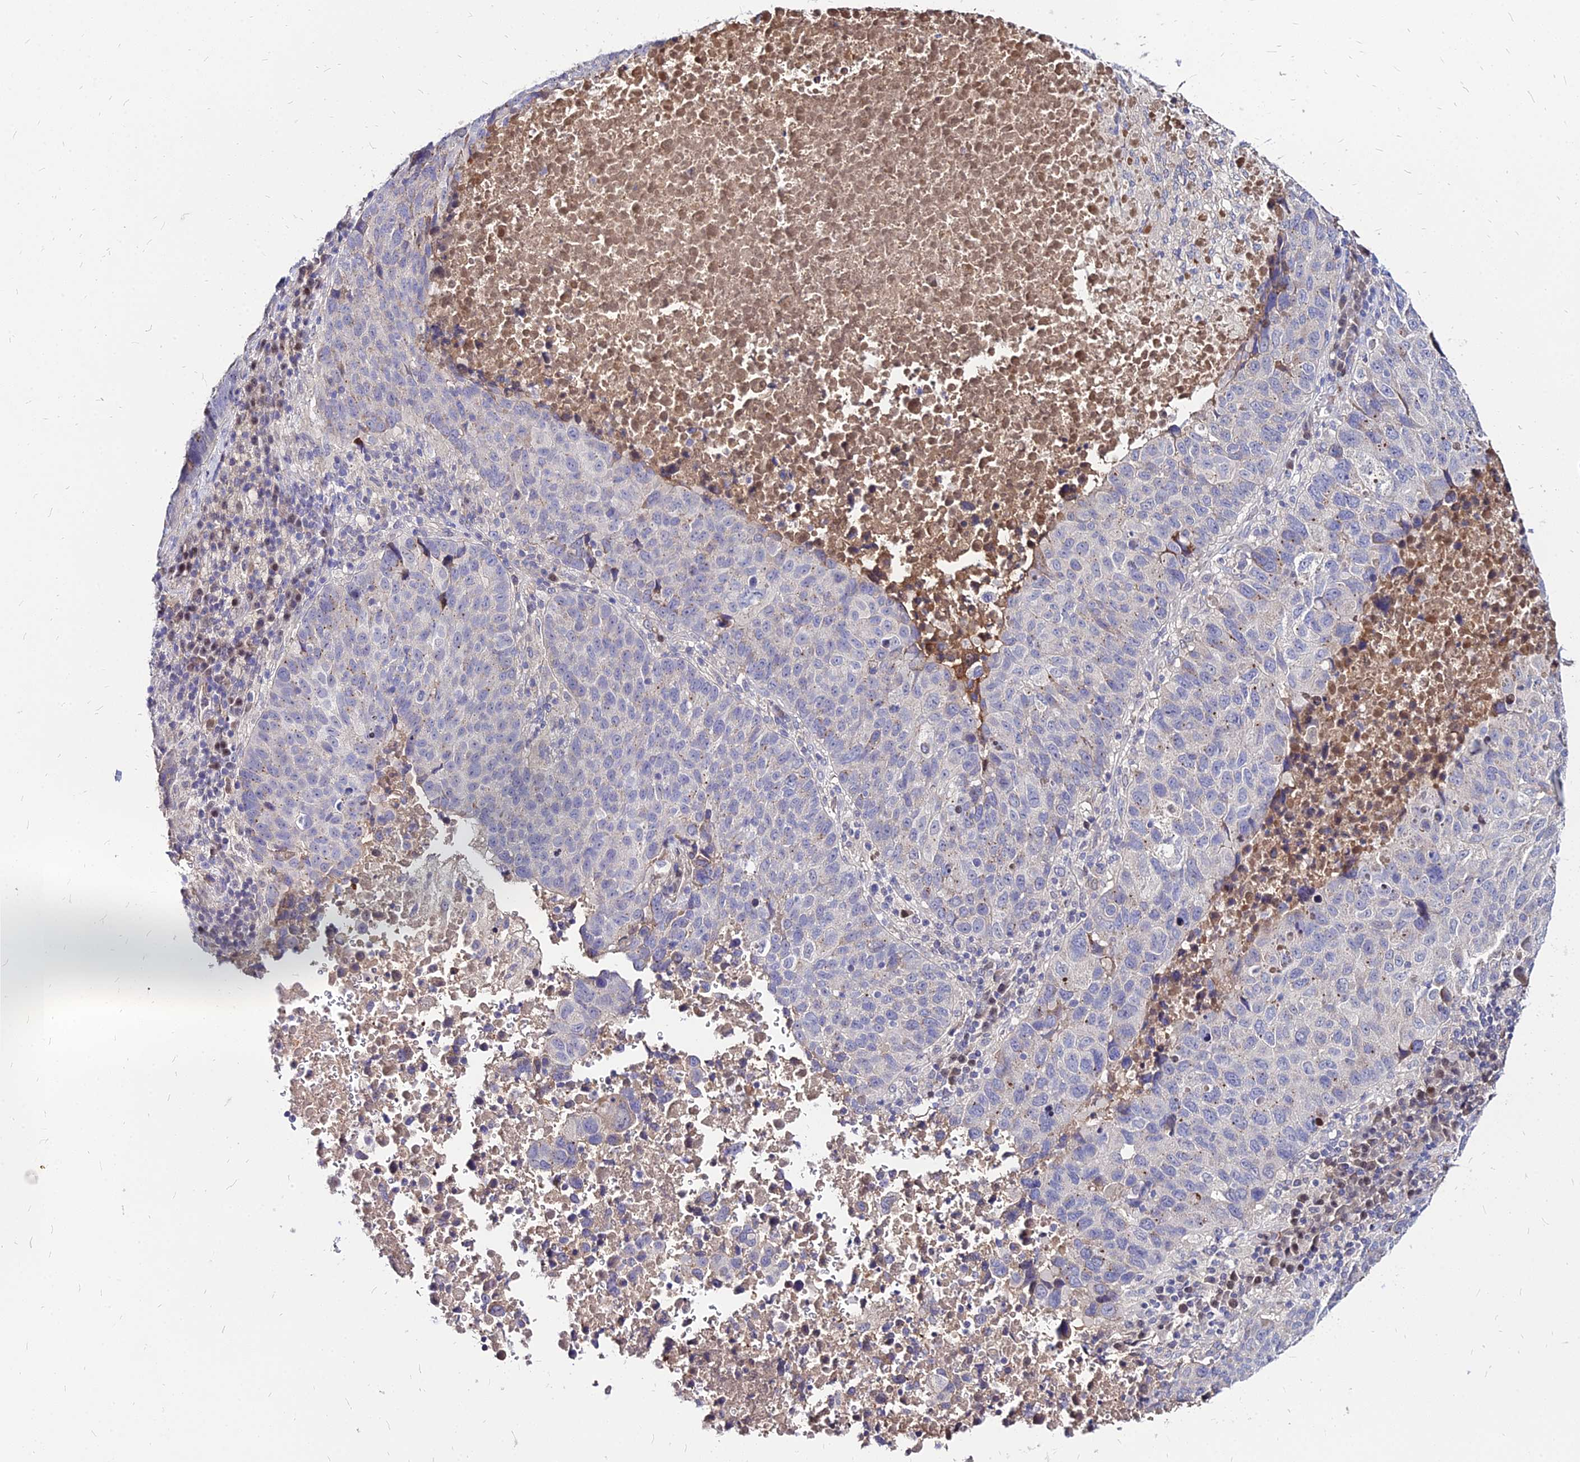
{"staining": {"intensity": "negative", "quantity": "none", "location": "none"}, "tissue": "lung cancer", "cell_type": "Tumor cells", "image_type": "cancer", "snomed": [{"axis": "morphology", "description": "Squamous cell carcinoma, NOS"}, {"axis": "topography", "description": "Lung"}], "caption": "Immunohistochemistry histopathology image of neoplastic tissue: human lung squamous cell carcinoma stained with DAB (3,3'-diaminobenzidine) demonstrates no significant protein positivity in tumor cells. Nuclei are stained in blue.", "gene": "ACSM6", "patient": {"sex": "male", "age": 73}}